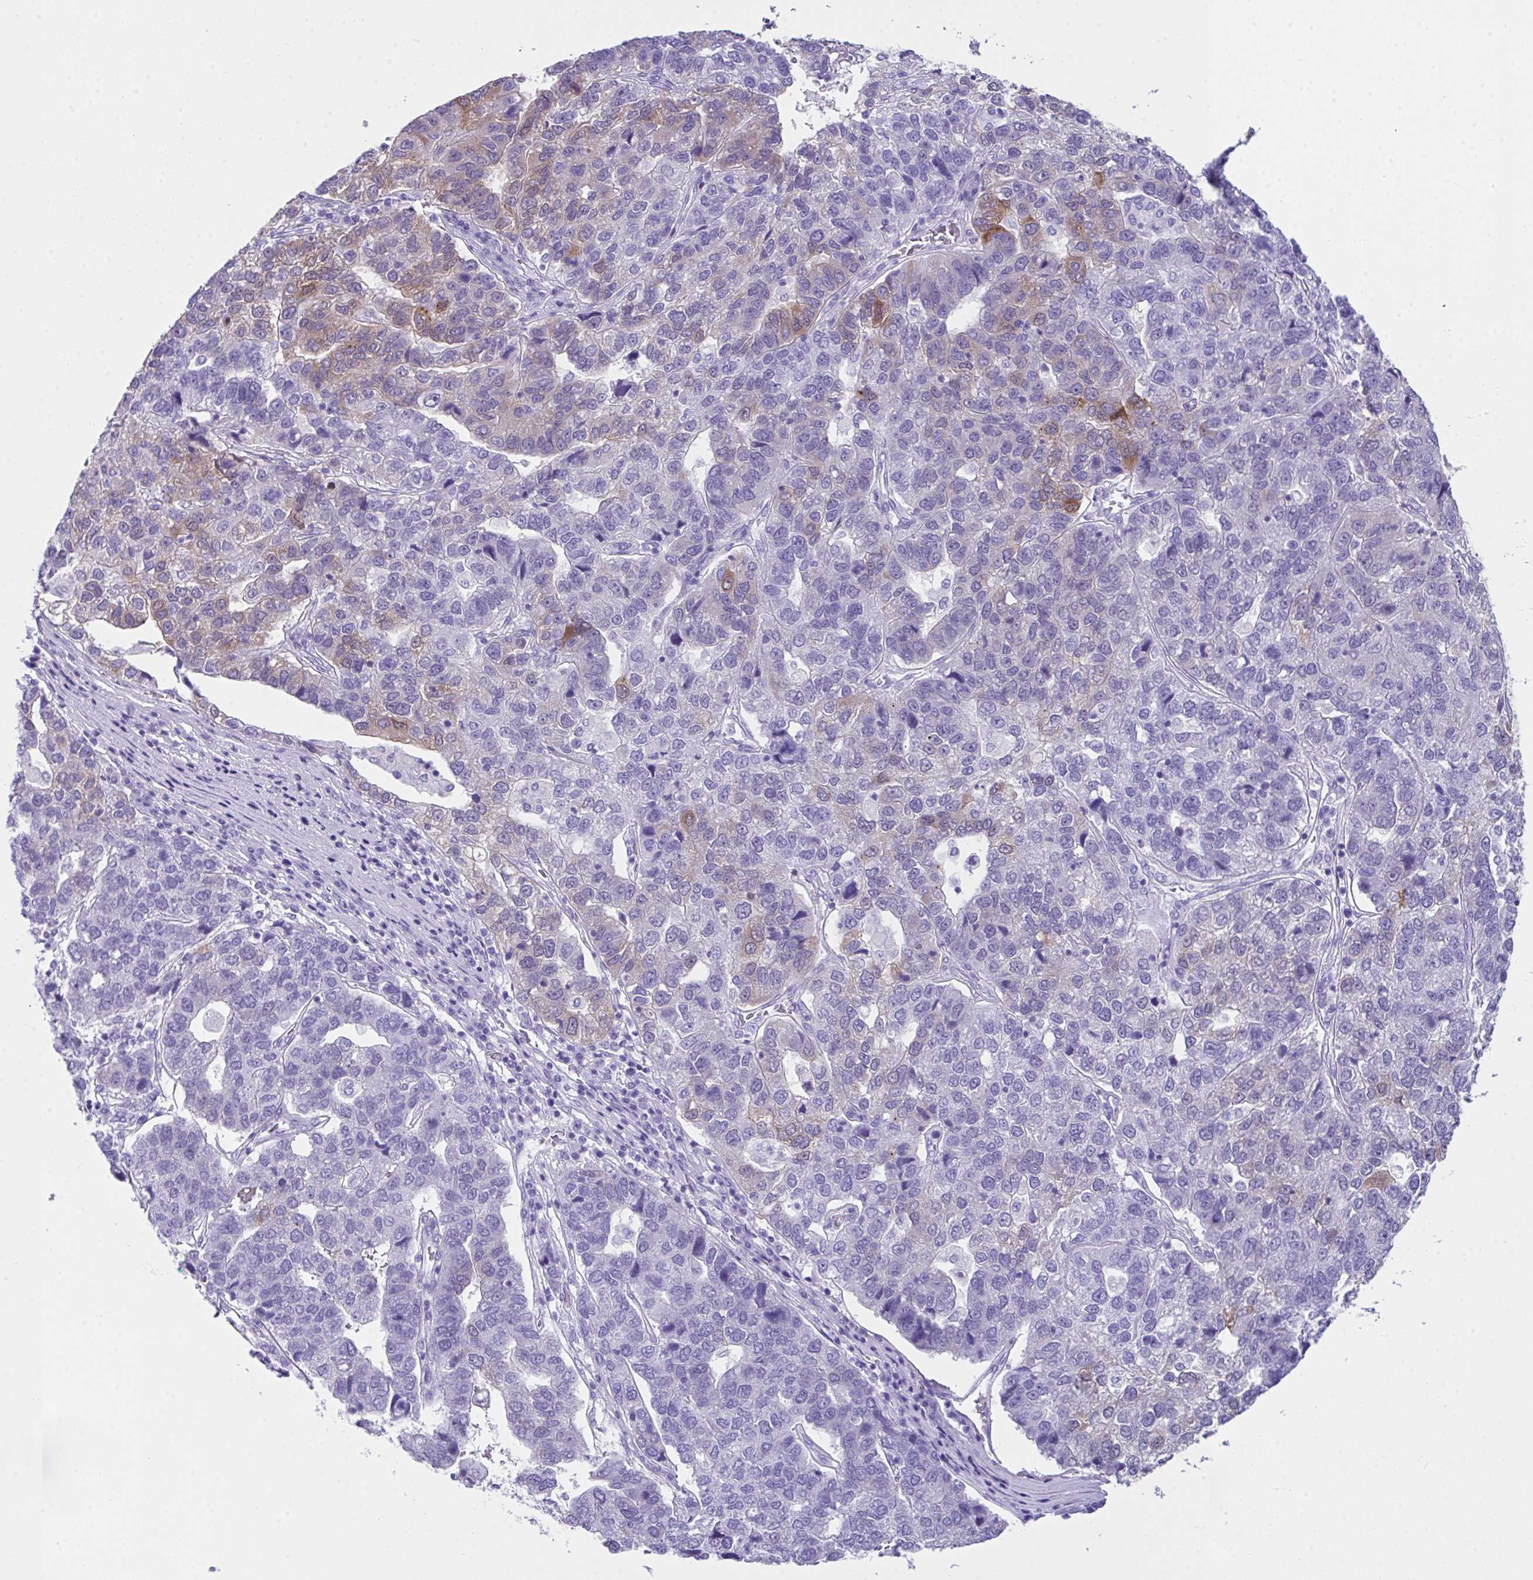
{"staining": {"intensity": "moderate", "quantity": "<25%", "location": "cytoplasmic/membranous"}, "tissue": "pancreatic cancer", "cell_type": "Tumor cells", "image_type": "cancer", "snomed": [{"axis": "morphology", "description": "Adenocarcinoma, NOS"}, {"axis": "topography", "description": "Pancreas"}], "caption": "Tumor cells exhibit low levels of moderate cytoplasmic/membranous expression in approximately <25% of cells in adenocarcinoma (pancreatic).", "gene": "LGALS4", "patient": {"sex": "female", "age": 61}}